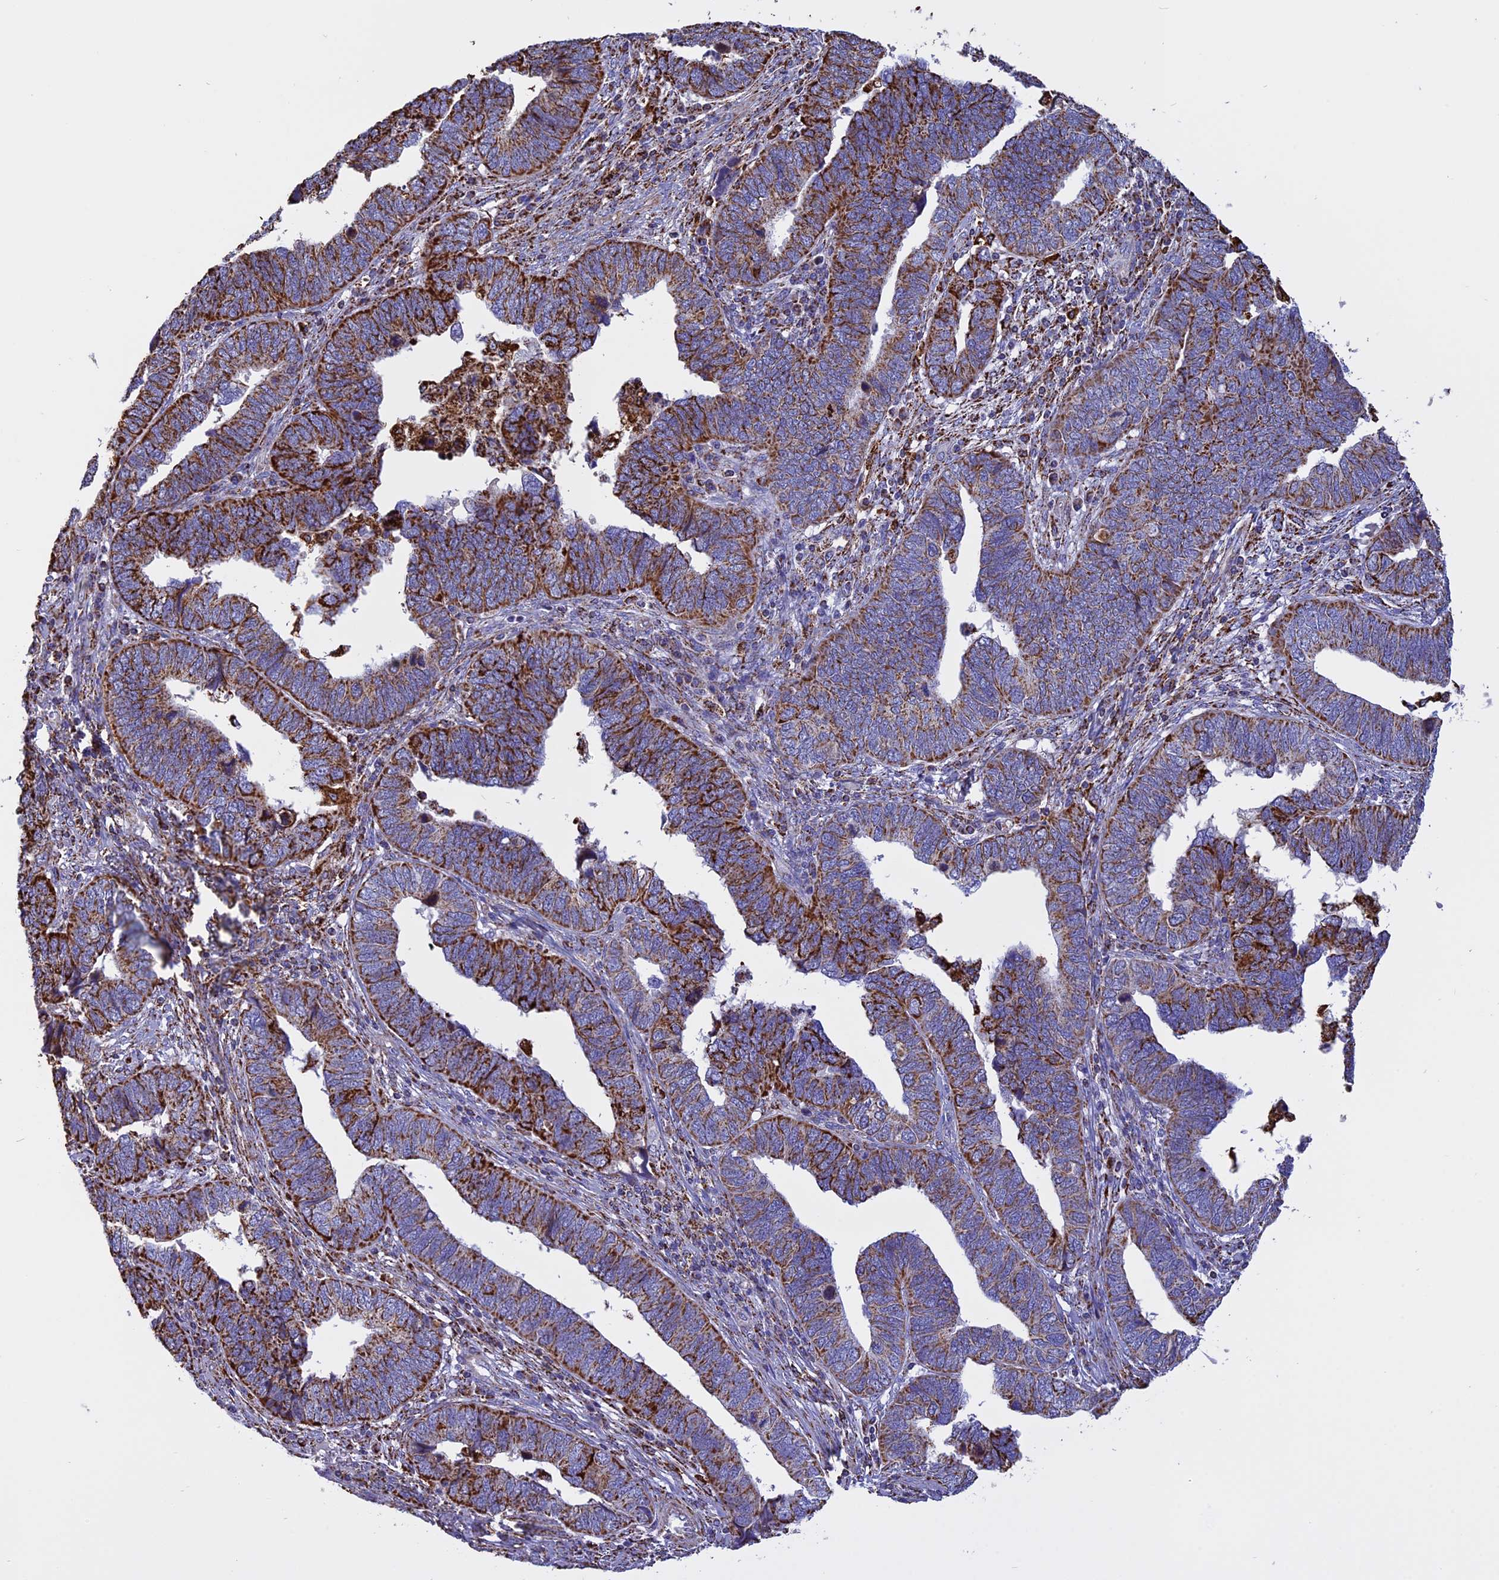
{"staining": {"intensity": "strong", "quantity": "<25%", "location": "cytoplasmic/membranous"}, "tissue": "endometrial cancer", "cell_type": "Tumor cells", "image_type": "cancer", "snomed": [{"axis": "morphology", "description": "Adenocarcinoma, NOS"}, {"axis": "topography", "description": "Endometrium"}], "caption": "Protein expression analysis of endometrial adenocarcinoma shows strong cytoplasmic/membranous staining in about <25% of tumor cells. Immunohistochemistry stains the protein of interest in brown and the nuclei are stained blue.", "gene": "KCNG1", "patient": {"sex": "female", "age": 79}}